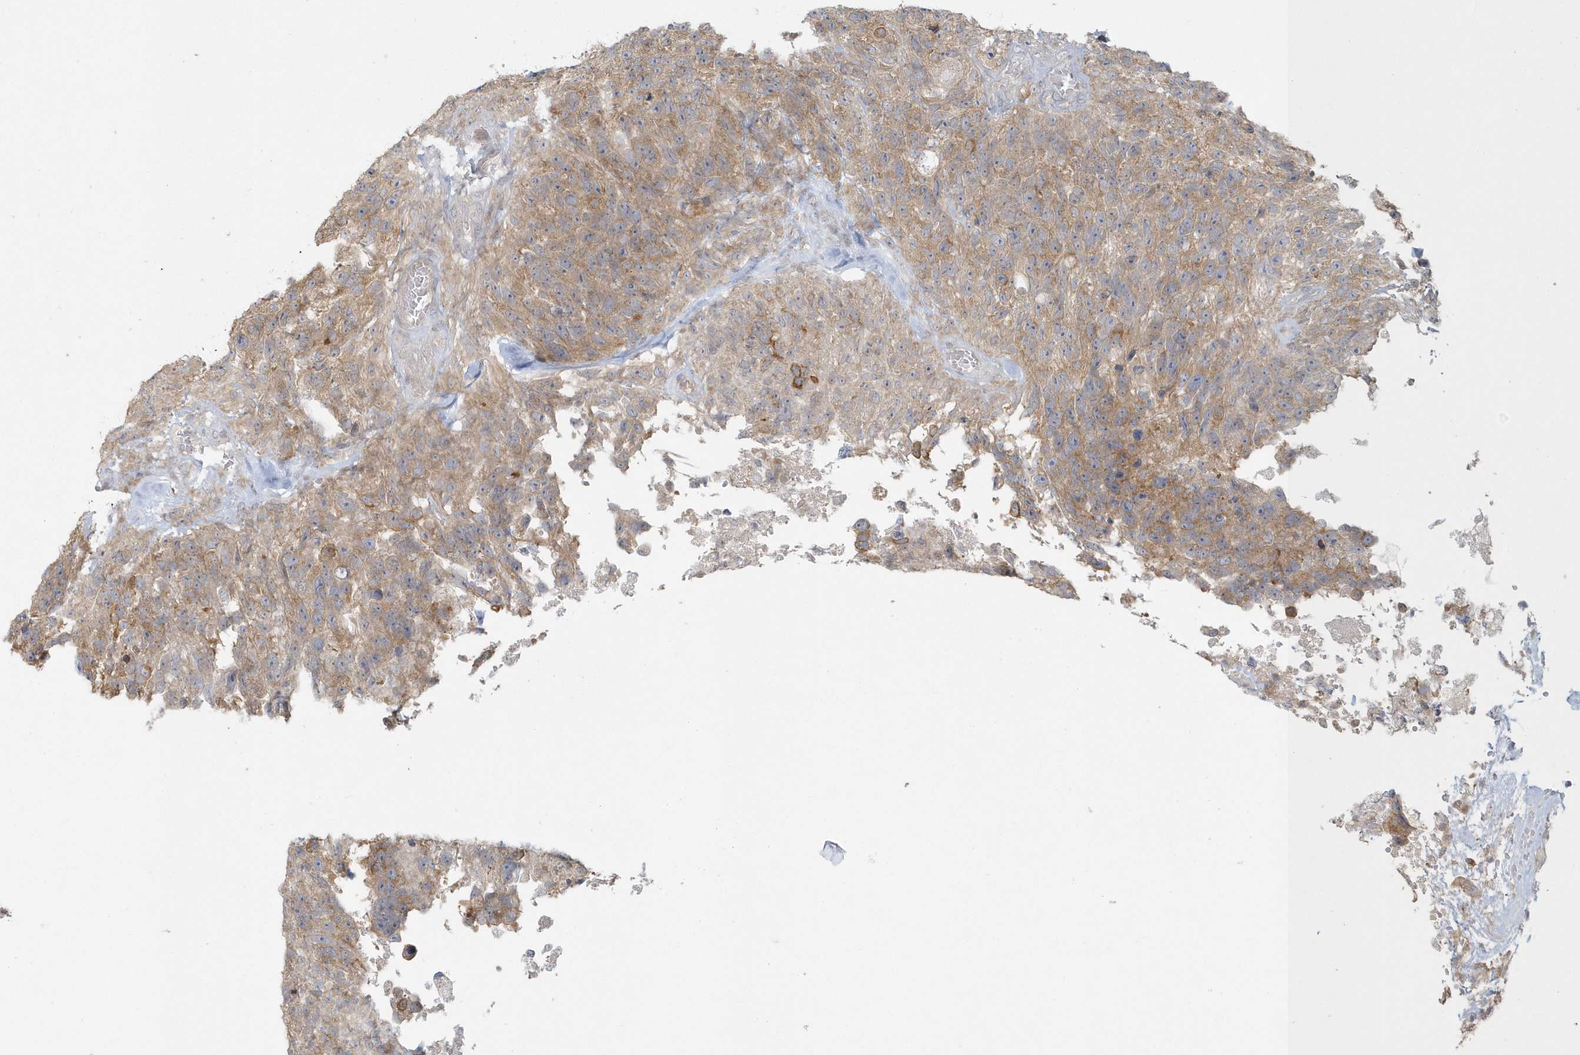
{"staining": {"intensity": "moderate", "quantity": ">75%", "location": "cytoplasmic/membranous"}, "tissue": "glioma", "cell_type": "Tumor cells", "image_type": "cancer", "snomed": [{"axis": "morphology", "description": "Glioma, malignant, High grade"}, {"axis": "topography", "description": "Brain"}], "caption": "IHC of human glioma demonstrates medium levels of moderate cytoplasmic/membranous expression in about >75% of tumor cells. The staining is performed using DAB brown chromogen to label protein expression. The nuclei are counter-stained blue using hematoxylin.", "gene": "BLTP3A", "patient": {"sex": "male", "age": 69}}